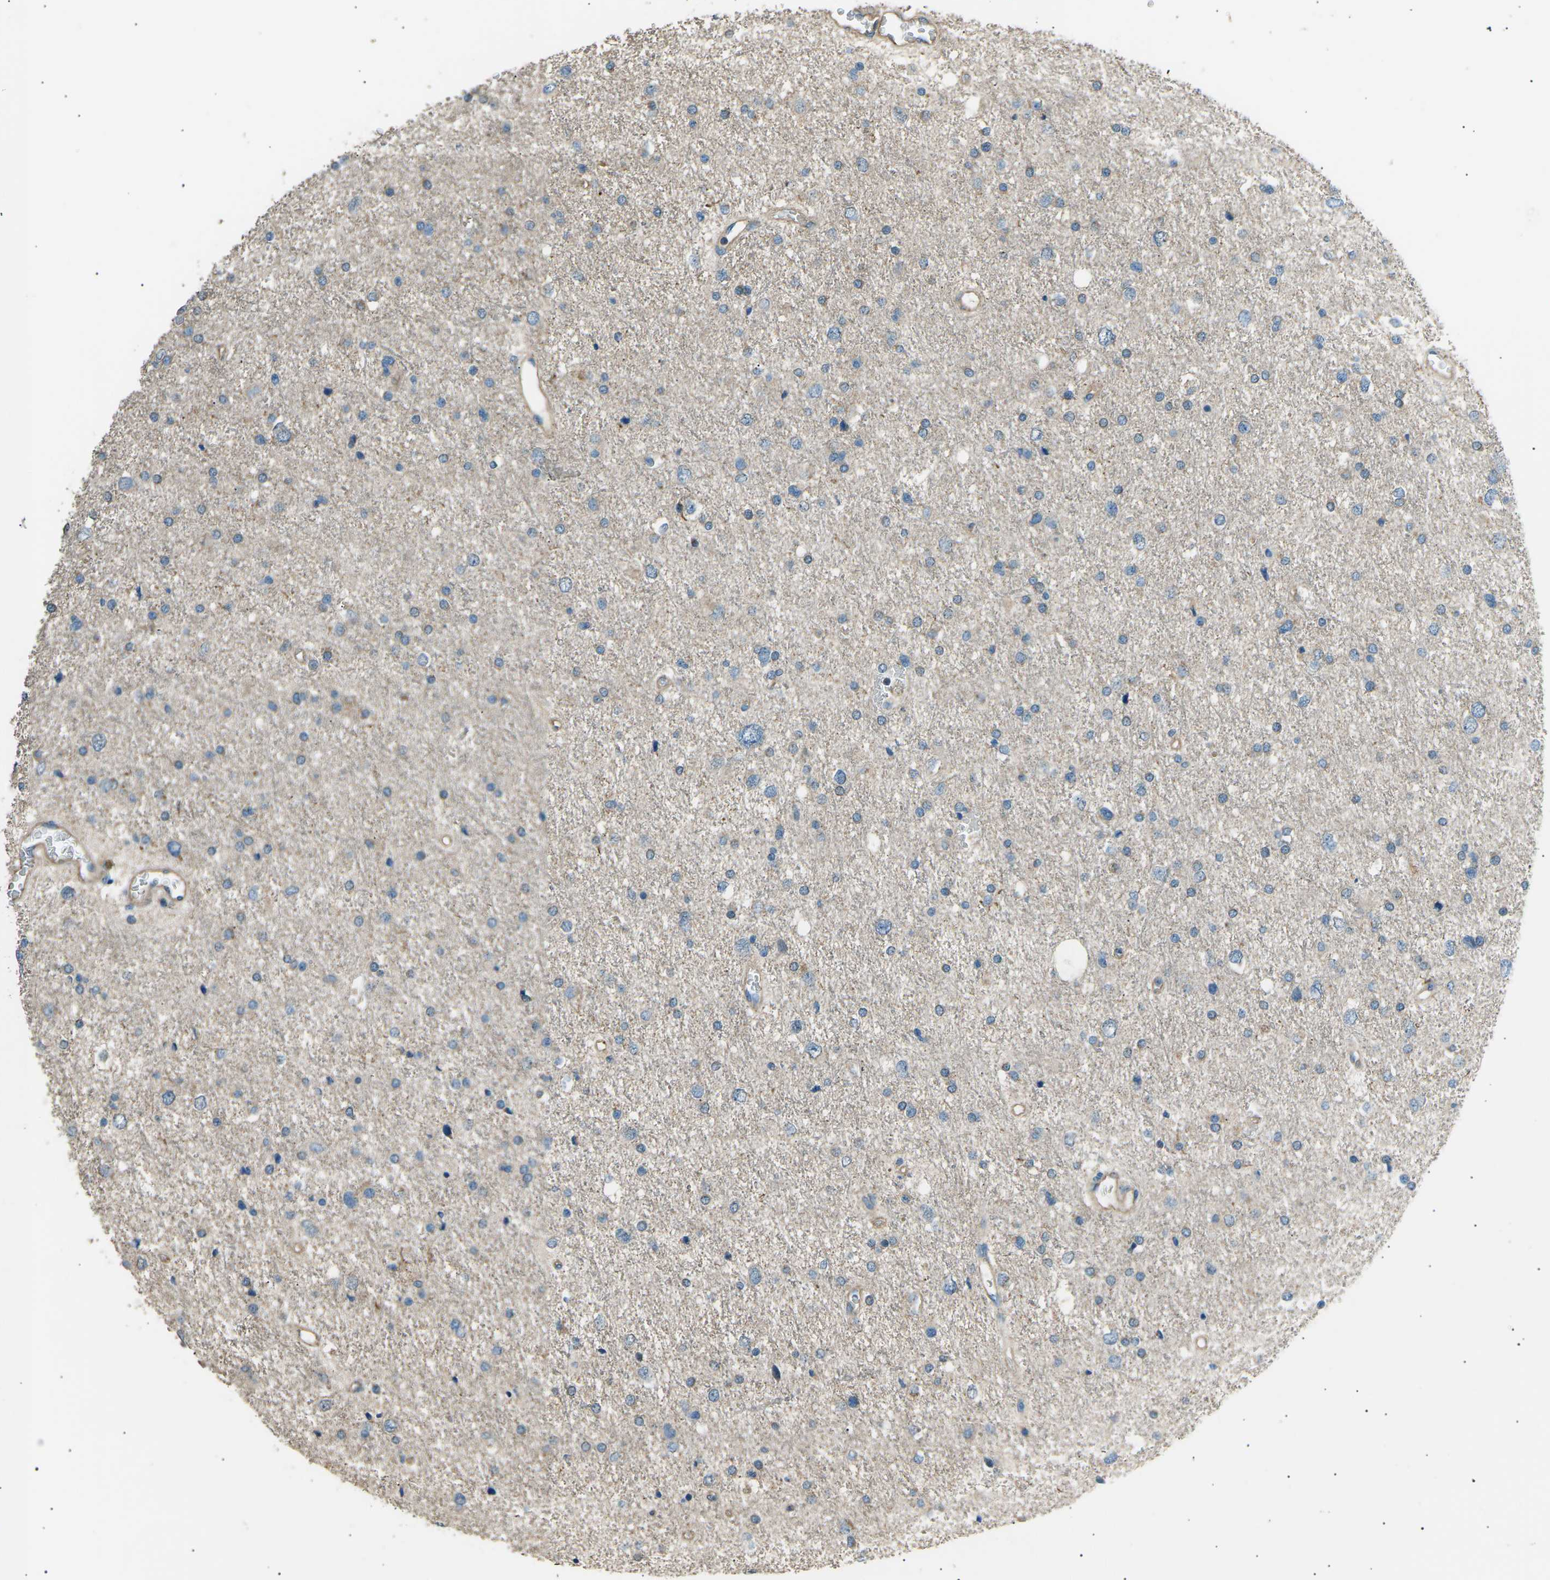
{"staining": {"intensity": "negative", "quantity": "none", "location": "none"}, "tissue": "glioma", "cell_type": "Tumor cells", "image_type": "cancer", "snomed": [{"axis": "morphology", "description": "Glioma, malignant, Low grade"}, {"axis": "topography", "description": "Brain"}], "caption": "Protein analysis of glioma exhibits no significant expression in tumor cells.", "gene": "SLK", "patient": {"sex": "female", "age": 37}}